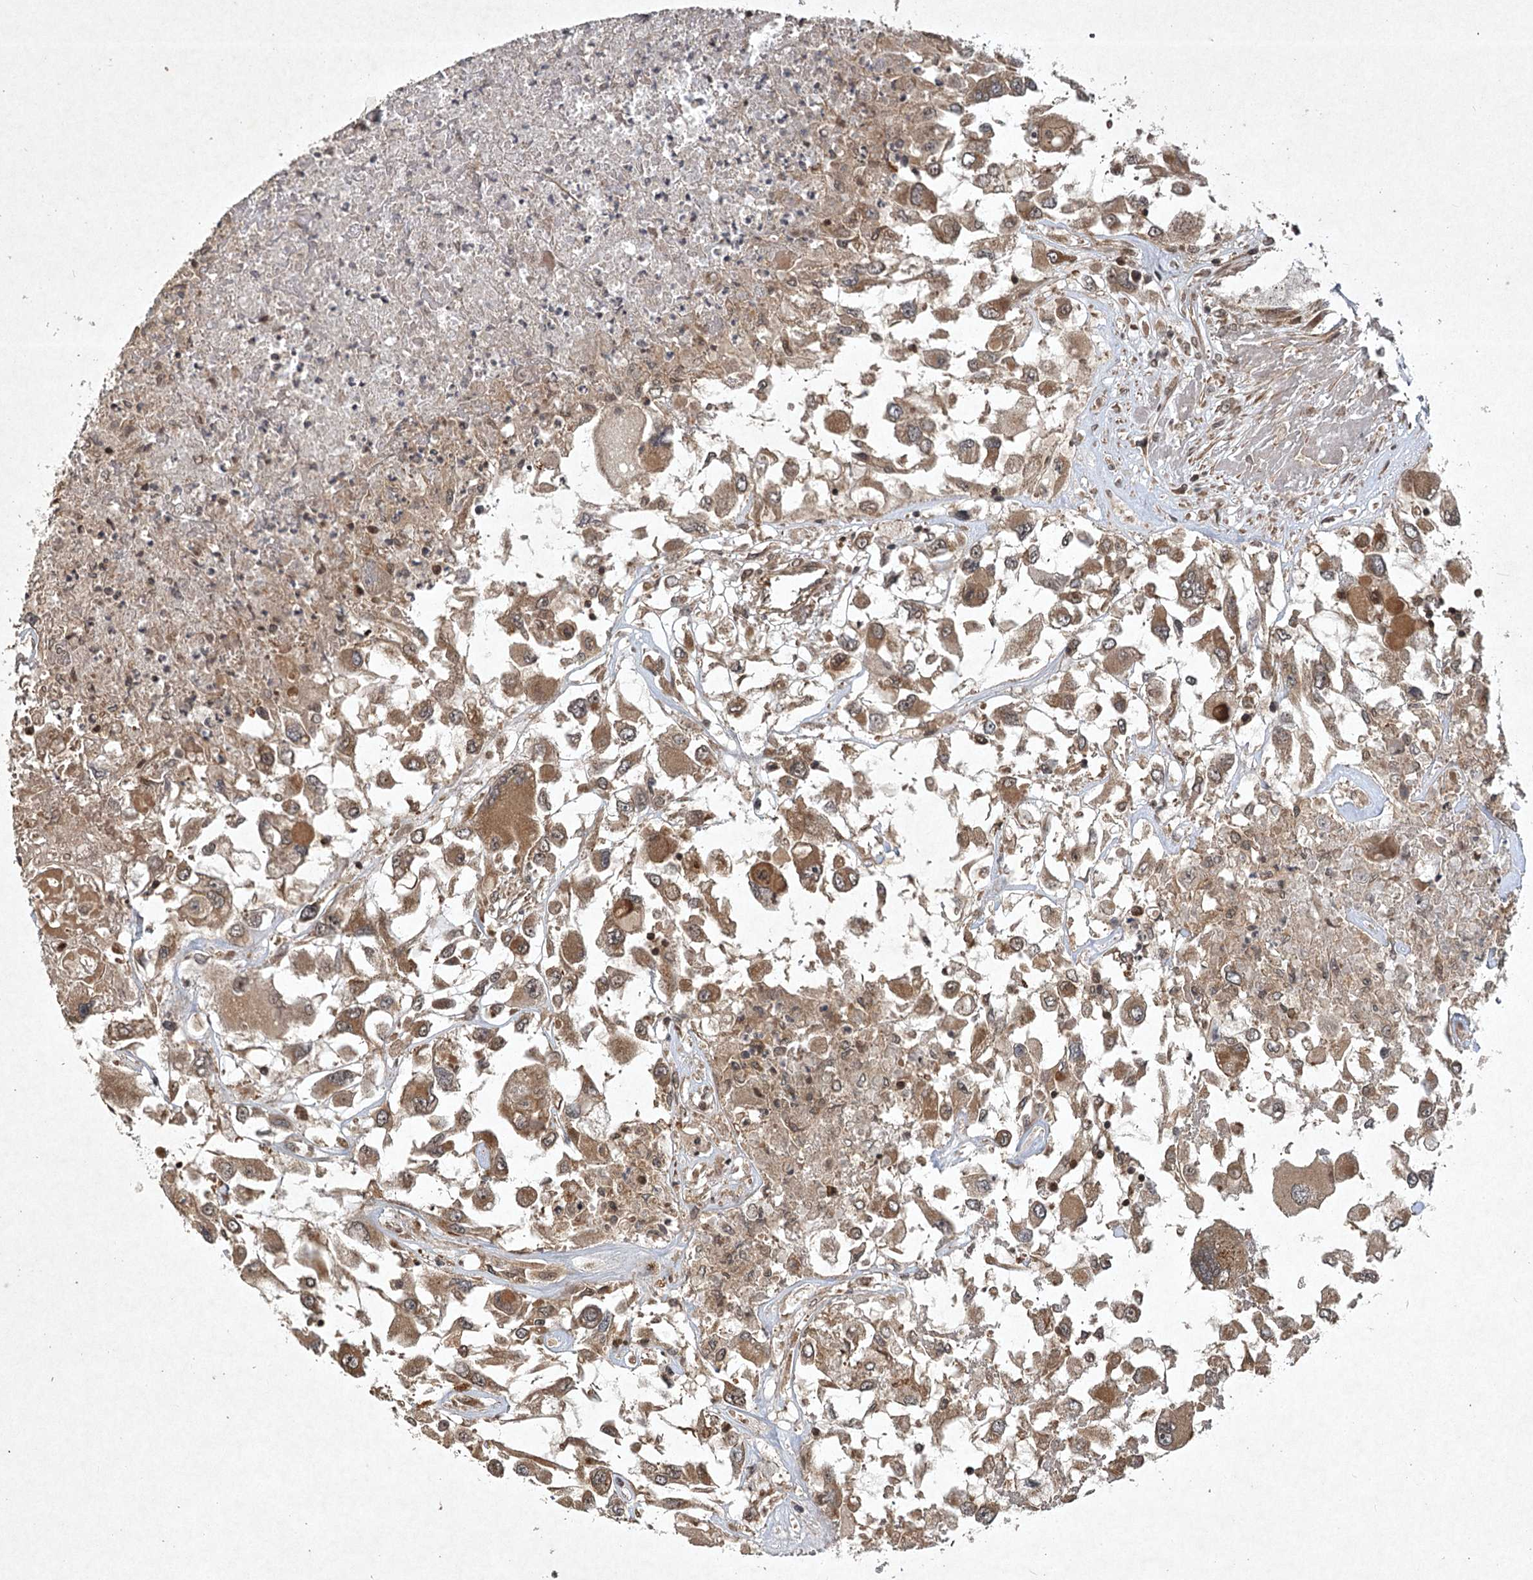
{"staining": {"intensity": "moderate", "quantity": ">75%", "location": "cytoplasmic/membranous"}, "tissue": "renal cancer", "cell_type": "Tumor cells", "image_type": "cancer", "snomed": [{"axis": "morphology", "description": "Adenocarcinoma, NOS"}, {"axis": "topography", "description": "Kidney"}], "caption": "Protein analysis of renal cancer (adenocarcinoma) tissue reveals moderate cytoplasmic/membranous positivity in about >75% of tumor cells.", "gene": "INSIG2", "patient": {"sex": "female", "age": 52}}